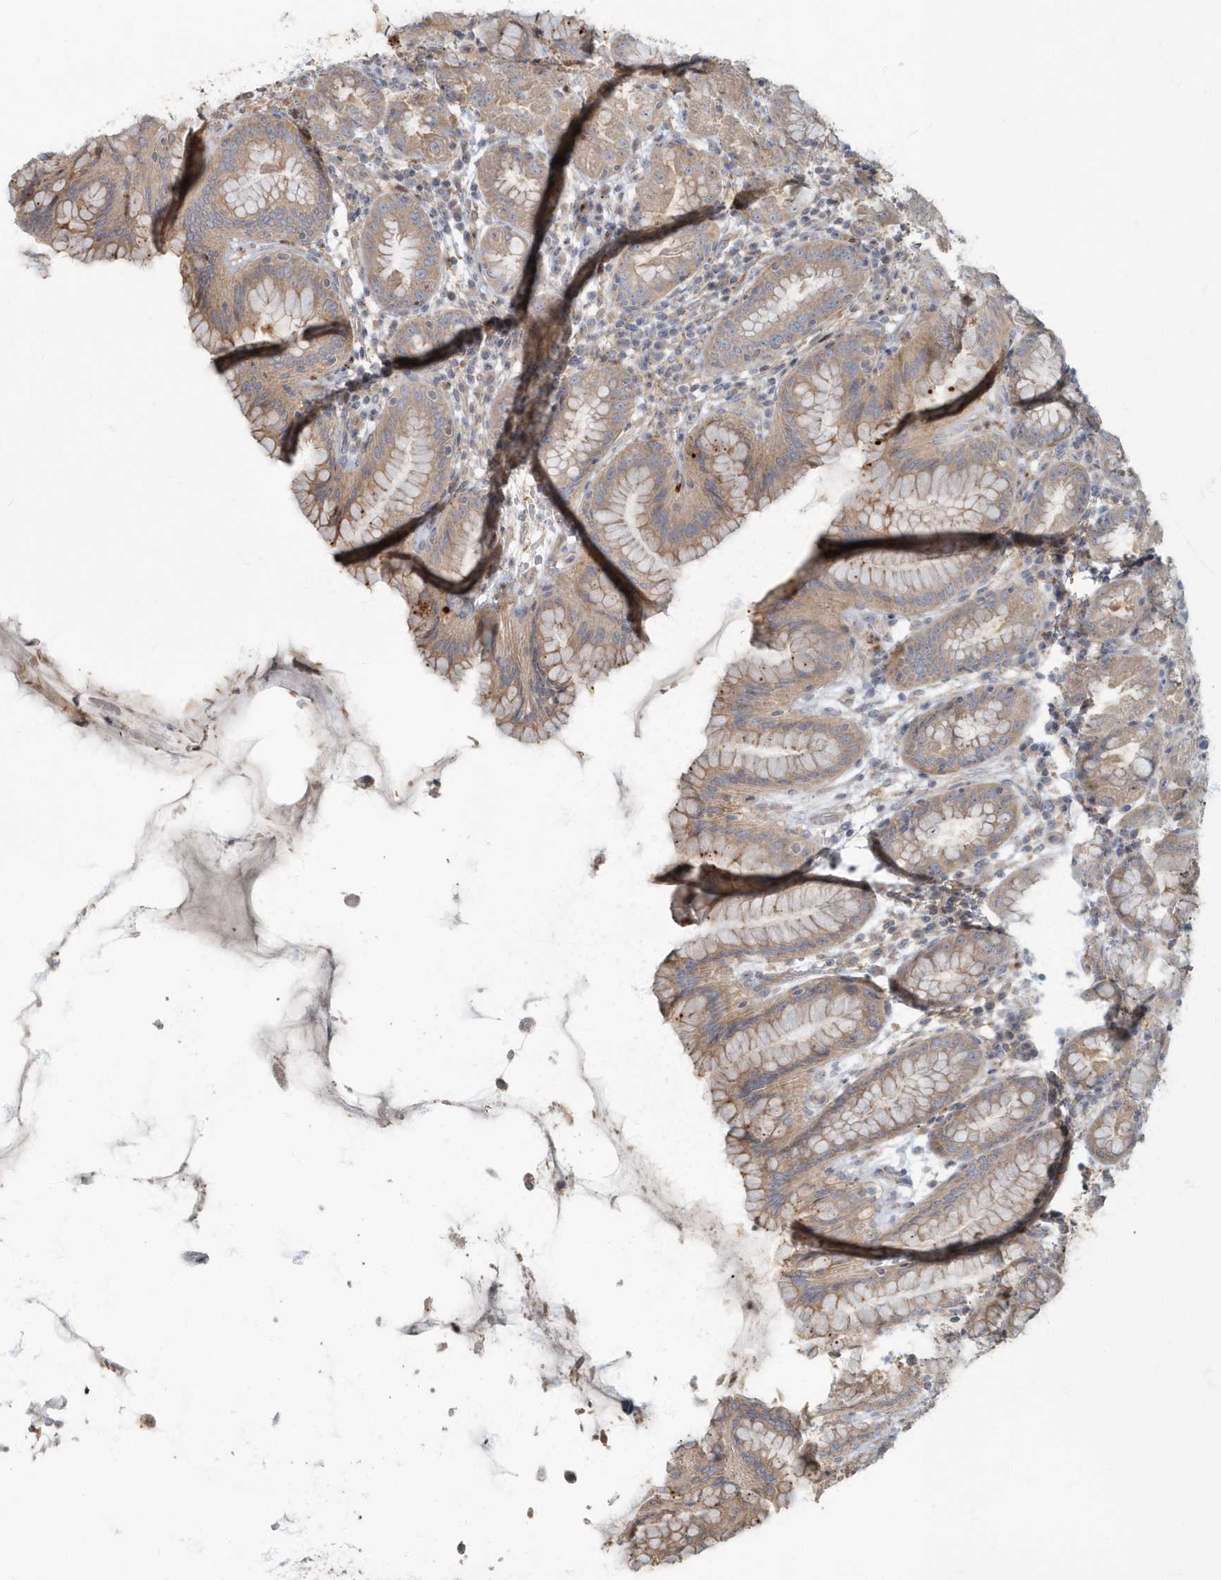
{"staining": {"intensity": "moderate", "quantity": "<25%", "location": "cytoplasmic/membranous"}, "tissue": "stomach", "cell_type": "Glandular cells", "image_type": "normal", "snomed": [{"axis": "morphology", "description": "Normal tissue, NOS"}, {"axis": "topography", "description": "Stomach"}], "caption": "This image demonstrates IHC staining of unremarkable human stomach, with low moderate cytoplasmic/membranous expression in approximately <25% of glandular cells.", "gene": "ARHGEF38", "patient": {"sex": "female", "age": 79}}